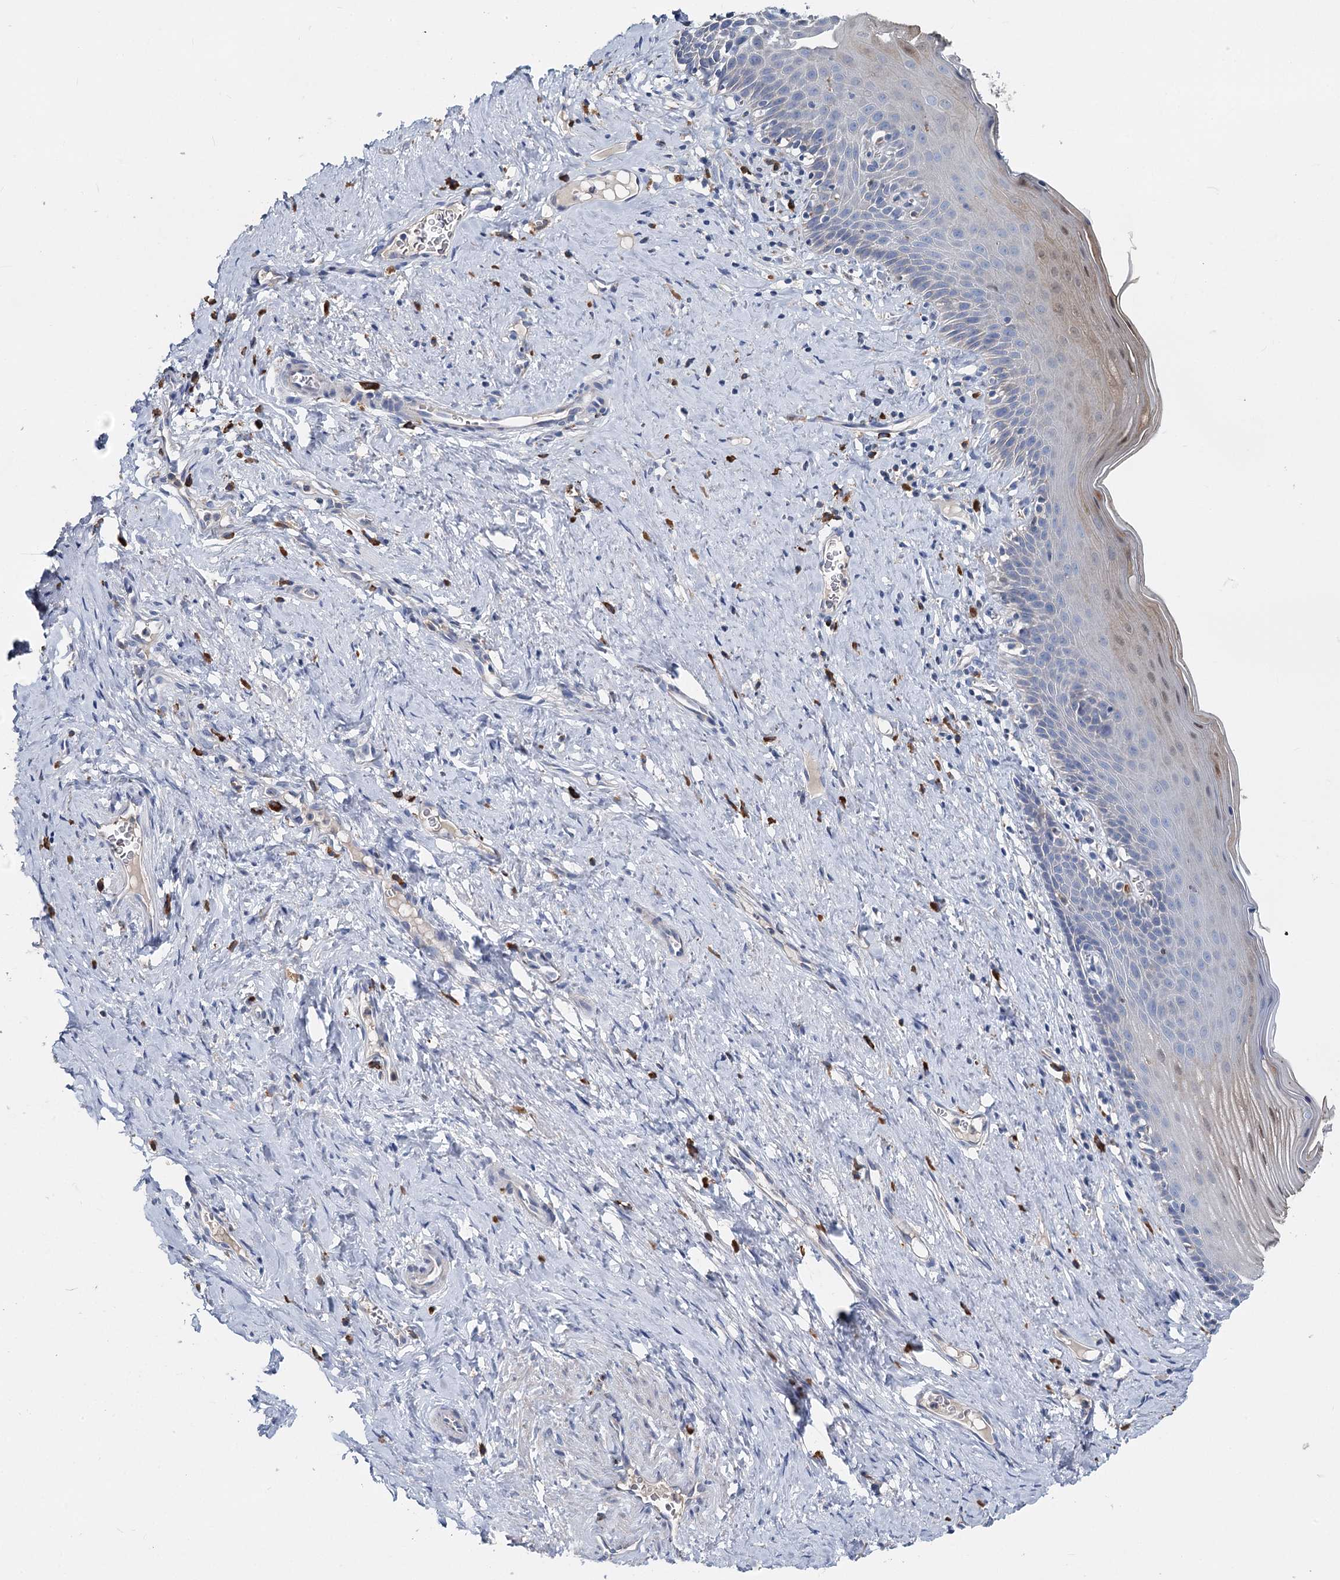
{"staining": {"intensity": "moderate", "quantity": ">75%", "location": "cytoplasmic/membranous"}, "tissue": "cervix", "cell_type": "Glandular cells", "image_type": "normal", "snomed": [{"axis": "morphology", "description": "Normal tissue, NOS"}, {"axis": "topography", "description": "Cervix"}], "caption": "Human cervix stained for a protein (brown) reveals moderate cytoplasmic/membranous positive expression in about >75% of glandular cells.", "gene": "ANKRD16", "patient": {"sex": "female", "age": 42}}